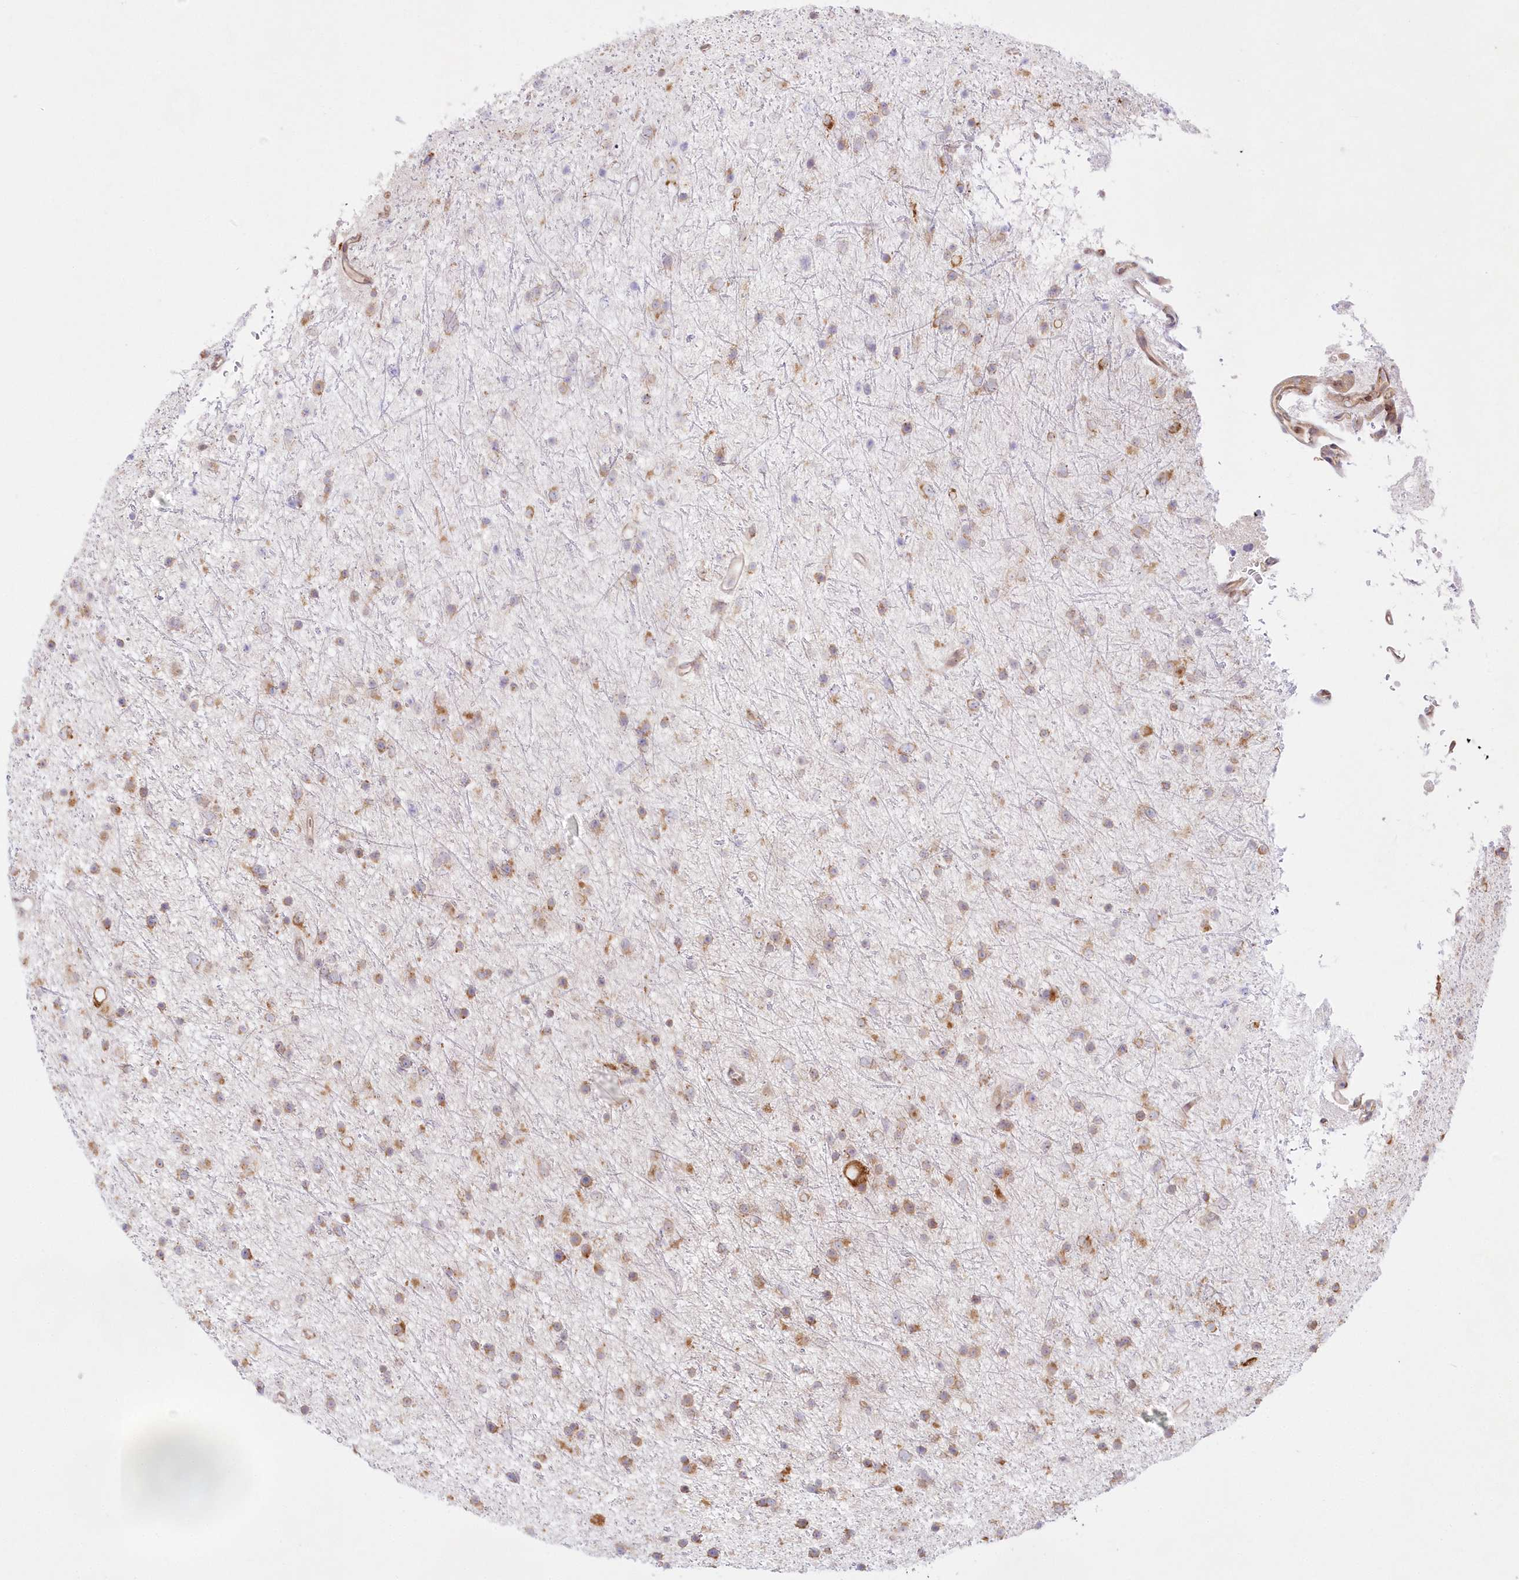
{"staining": {"intensity": "moderate", "quantity": ">75%", "location": "cytoplasmic/membranous"}, "tissue": "glioma", "cell_type": "Tumor cells", "image_type": "cancer", "snomed": [{"axis": "morphology", "description": "Glioma, malignant, Low grade"}, {"axis": "topography", "description": "Cerebral cortex"}], "caption": "Tumor cells reveal medium levels of moderate cytoplasmic/membranous staining in approximately >75% of cells in glioma.", "gene": "RNPEP", "patient": {"sex": "female", "age": 39}}